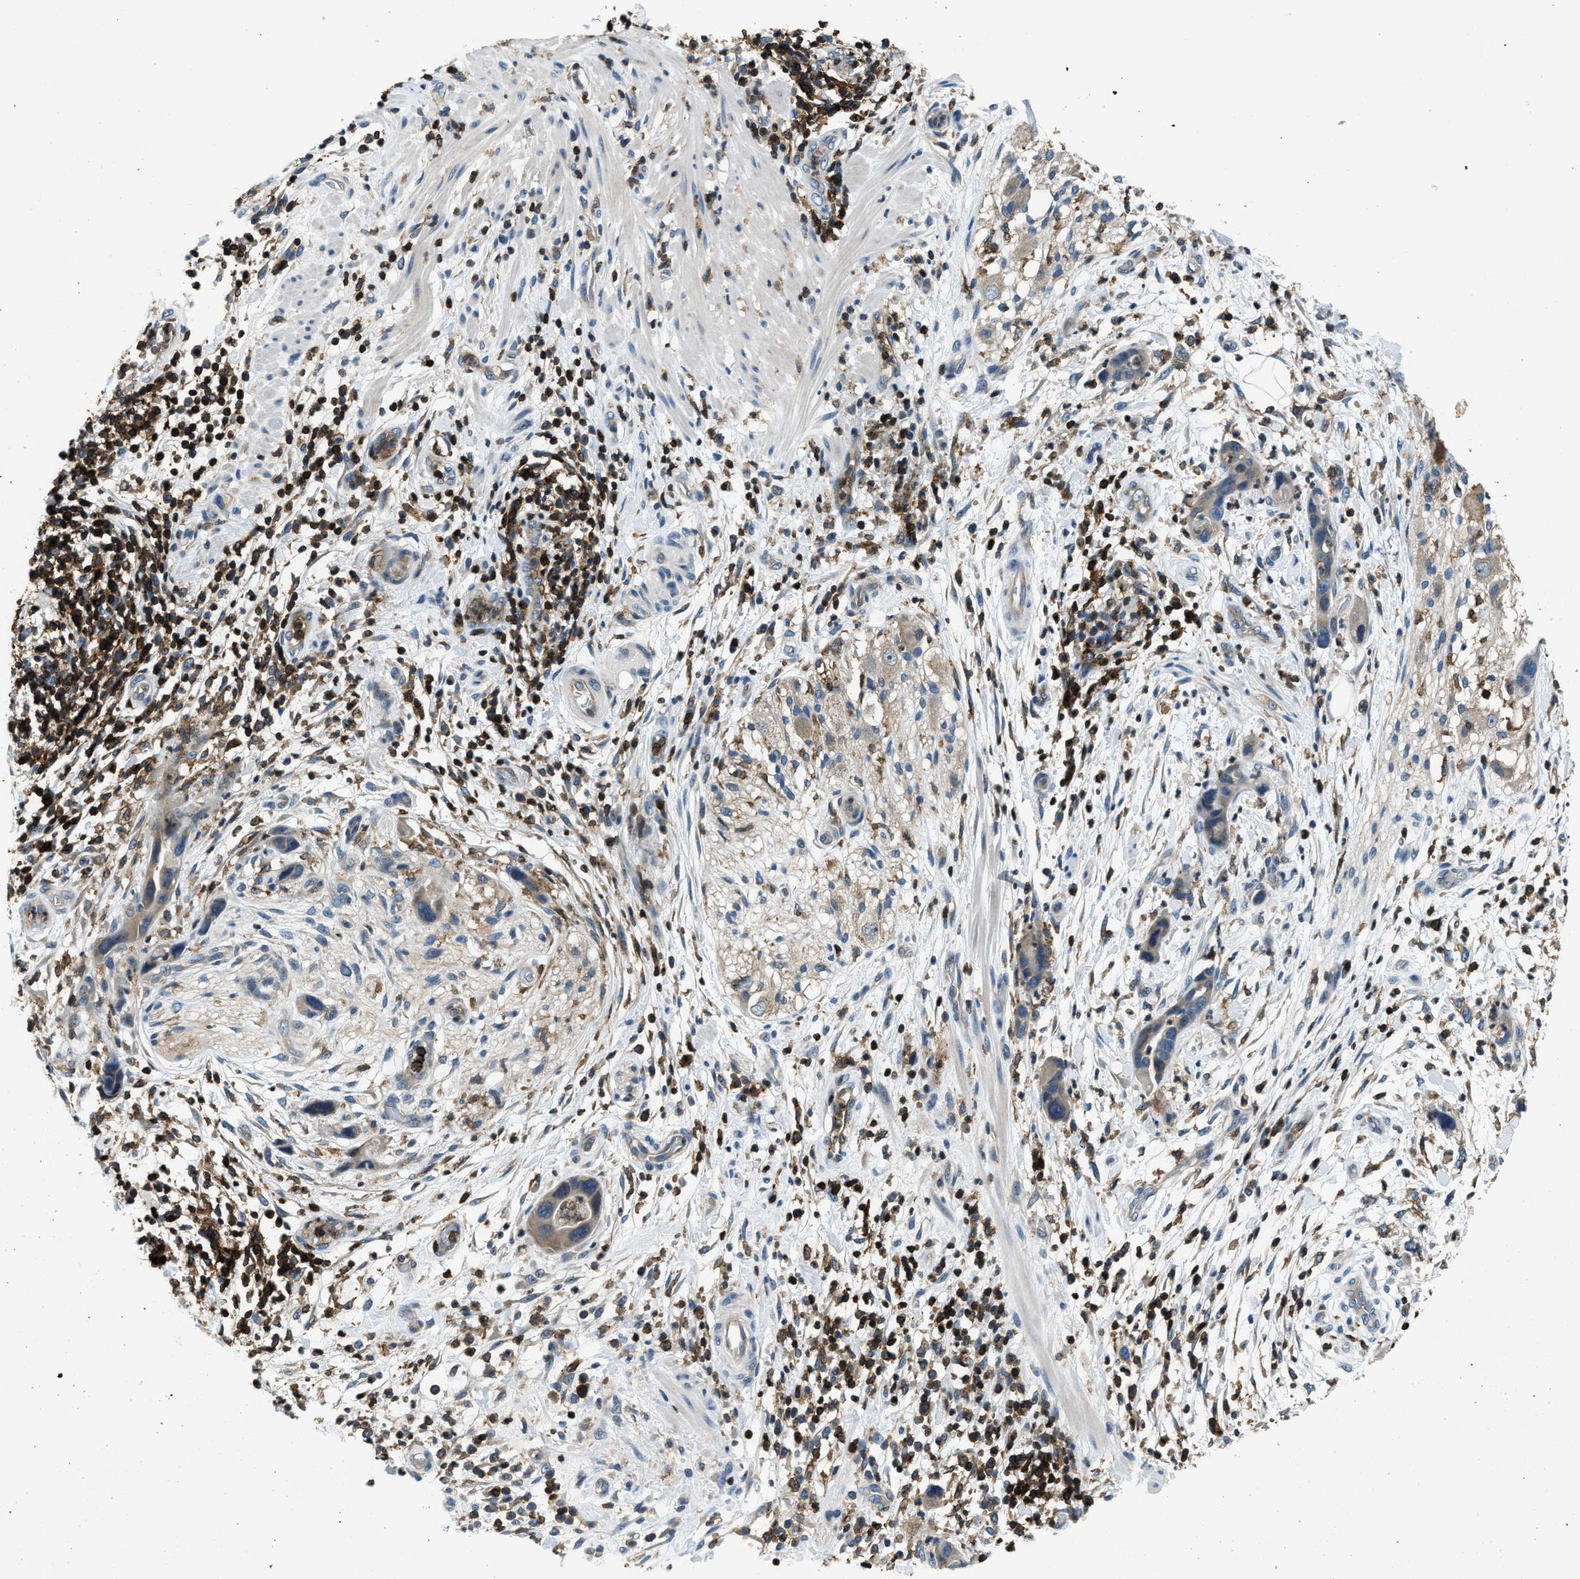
{"staining": {"intensity": "weak", "quantity": ">75%", "location": "cytoplasmic/membranous"}, "tissue": "pancreatic cancer", "cell_type": "Tumor cells", "image_type": "cancer", "snomed": [{"axis": "morphology", "description": "Adenocarcinoma, NOS"}, {"axis": "topography", "description": "Pancreas"}], "caption": "A histopathology image showing weak cytoplasmic/membranous positivity in approximately >75% of tumor cells in adenocarcinoma (pancreatic), as visualized by brown immunohistochemical staining.", "gene": "MYO1G", "patient": {"sex": "female", "age": 71}}